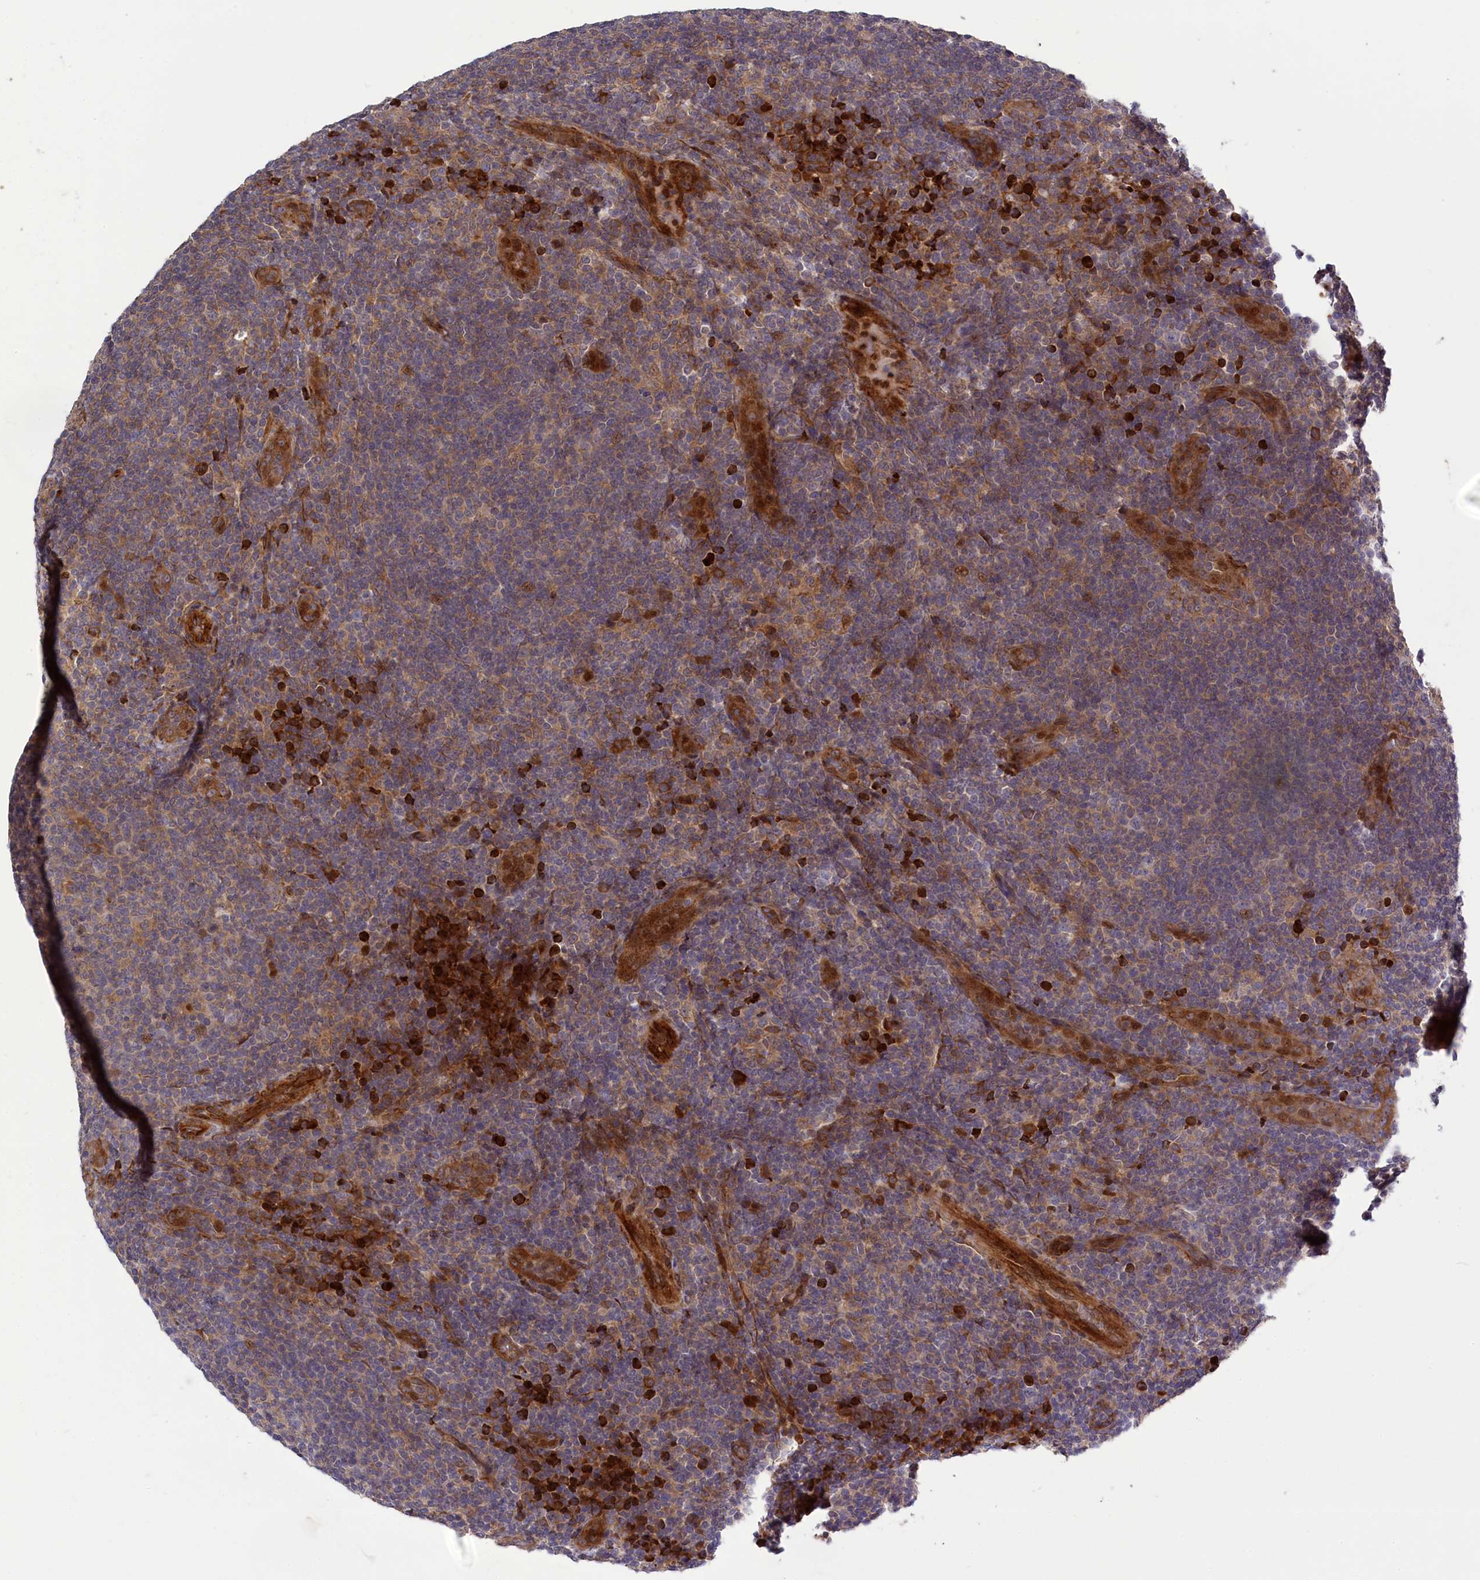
{"staining": {"intensity": "weak", "quantity": "25%-75%", "location": "cytoplasmic/membranous"}, "tissue": "lymphoma", "cell_type": "Tumor cells", "image_type": "cancer", "snomed": [{"axis": "morphology", "description": "Malignant lymphoma, non-Hodgkin's type, Low grade"}, {"axis": "topography", "description": "Lymph node"}], "caption": "Tumor cells show low levels of weak cytoplasmic/membranous expression in about 25%-75% of cells in human lymphoma.", "gene": "DDX60L", "patient": {"sex": "male", "age": 66}}